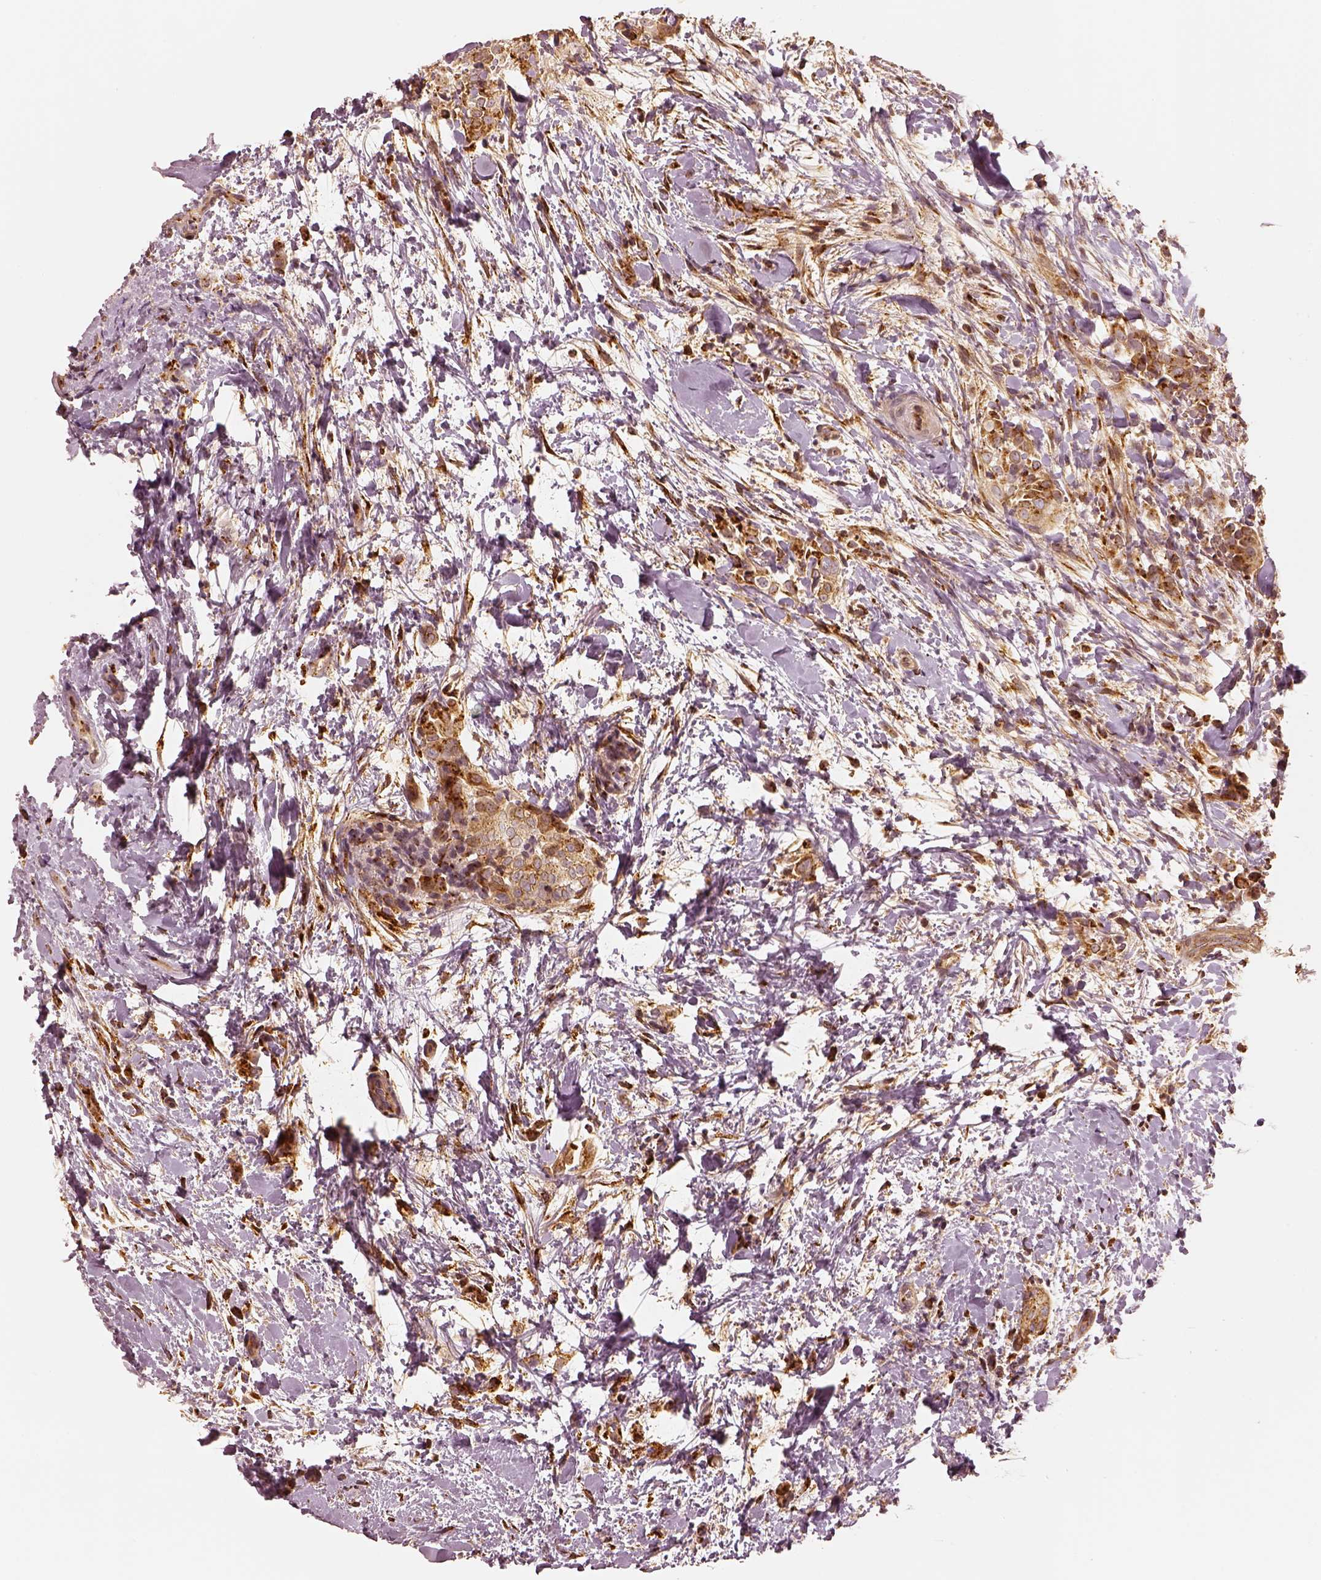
{"staining": {"intensity": "moderate", "quantity": ">75%", "location": "cytoplasmic/membranous"}, "tissue": "thyroid cancer", "cell_type": "Tumor cells", "image_type": "cancer", "snomed": [{"axis": "morphology", "description": "Papillary adenocarcinoma, NOS"}, {"axis": "topography", "description": "Thyroid gland"}], "caption": "High-power microscopy captured an immunohistochemistry (IHC) image of papillary adenocarcinoma (thyroid), revealing moderate cytoplasmic/membranous positivity in approximately >75% of tumor cells.", "gene": "GORASP2", "patient": {"sex": "male", "age": 61}}